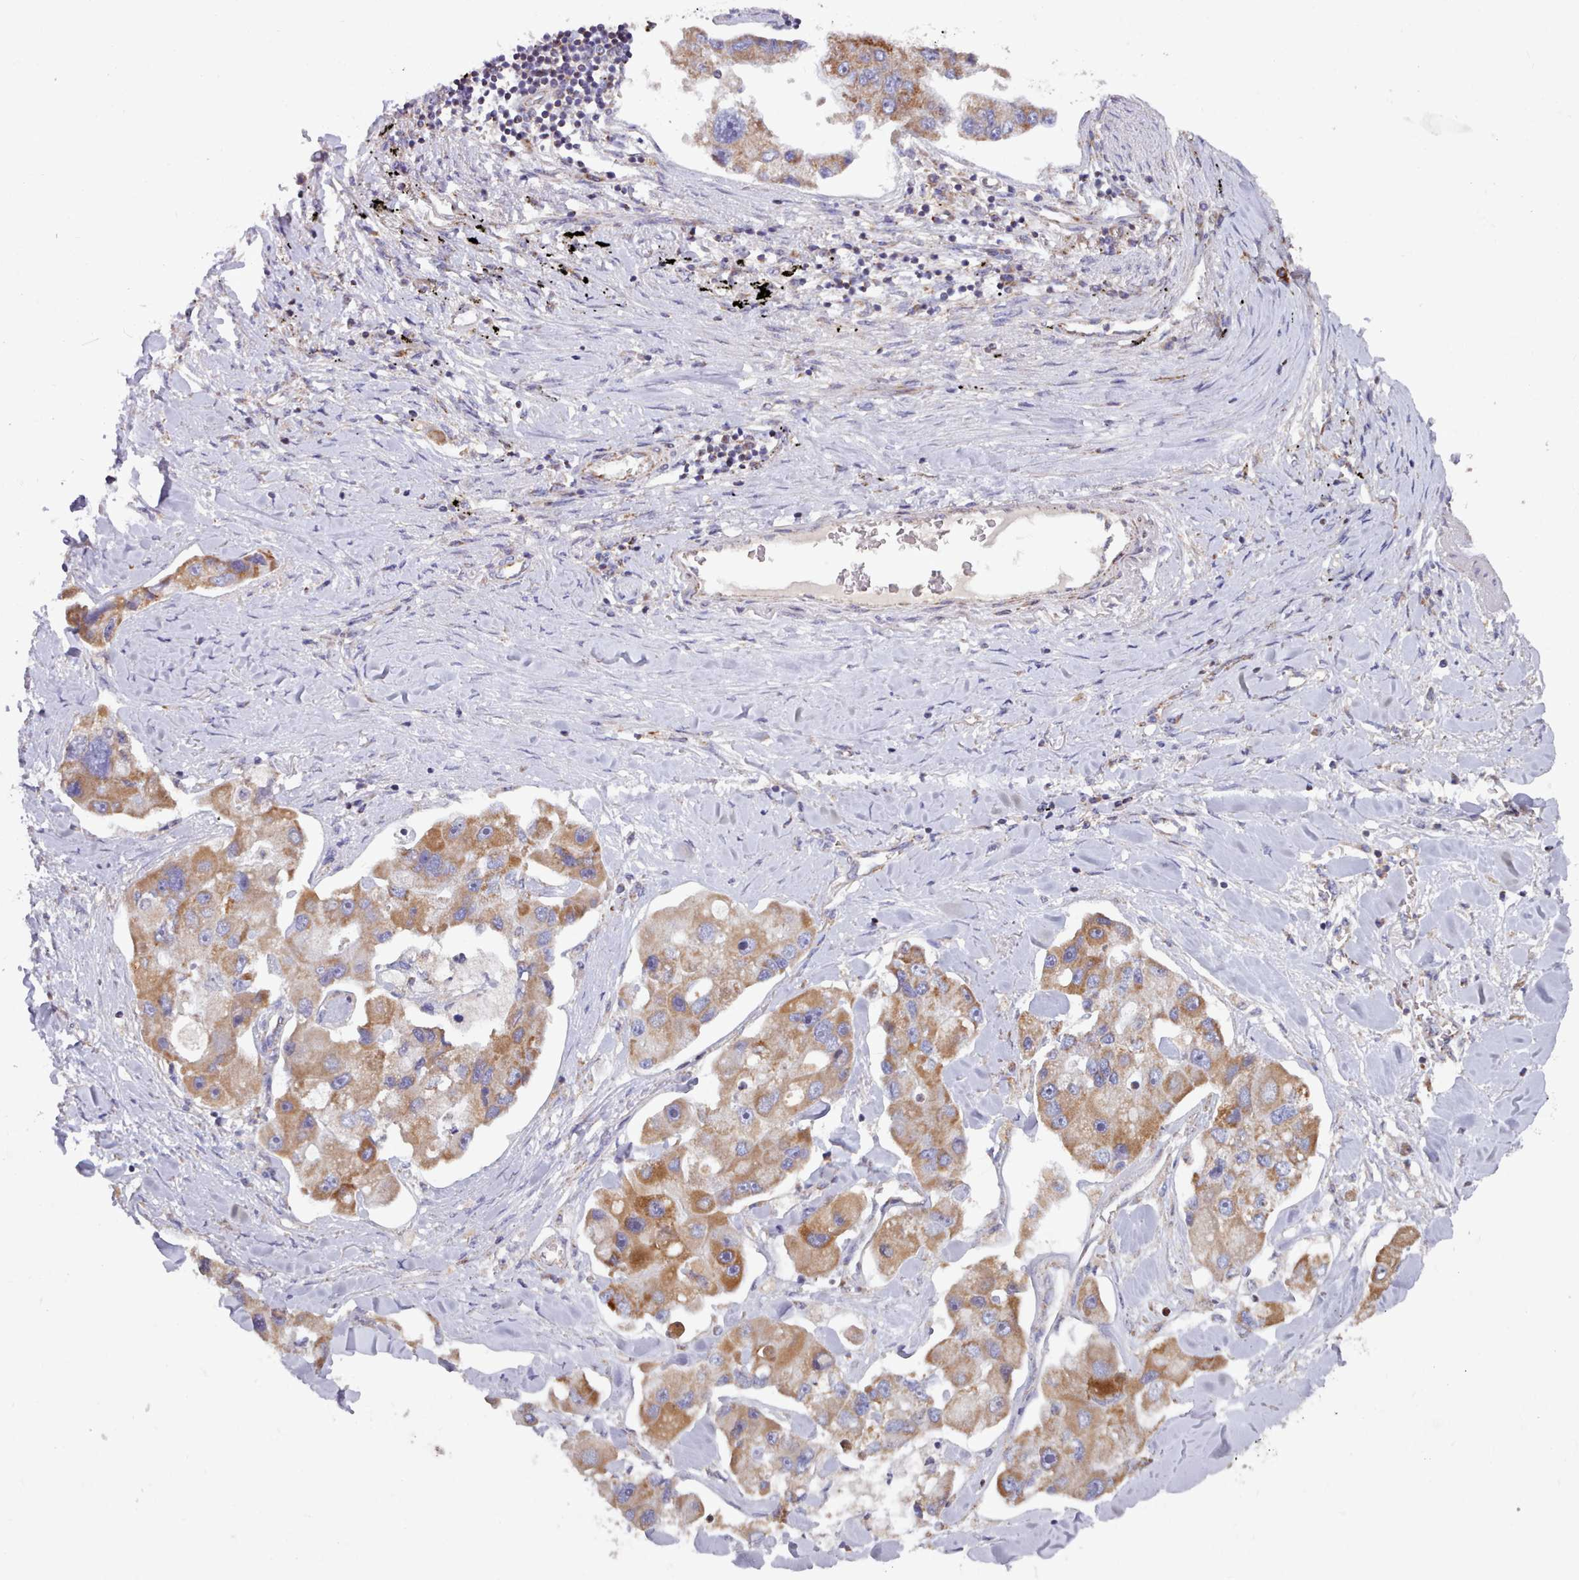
{"staining": {"intensity": "moderate", "quantity": ">75%", "location": "cytoplasmic/membranous"}, "tissue": "lung cancer", "cell_type": "Tumor cells", "image_type": "cancer", "snomed": [{"axis": "morphology", "description": "Adenocarcinoma, NOS"}, {"axis": "topography", "description": "Lung"}], "caption": "Moderate cytoplasmic/membranous protein positivity is present in about >75% of tumor cells in adenocarcinoma (lung).", "gene": "HSDL2", "patient": {"sex": "female", "age": 54}}